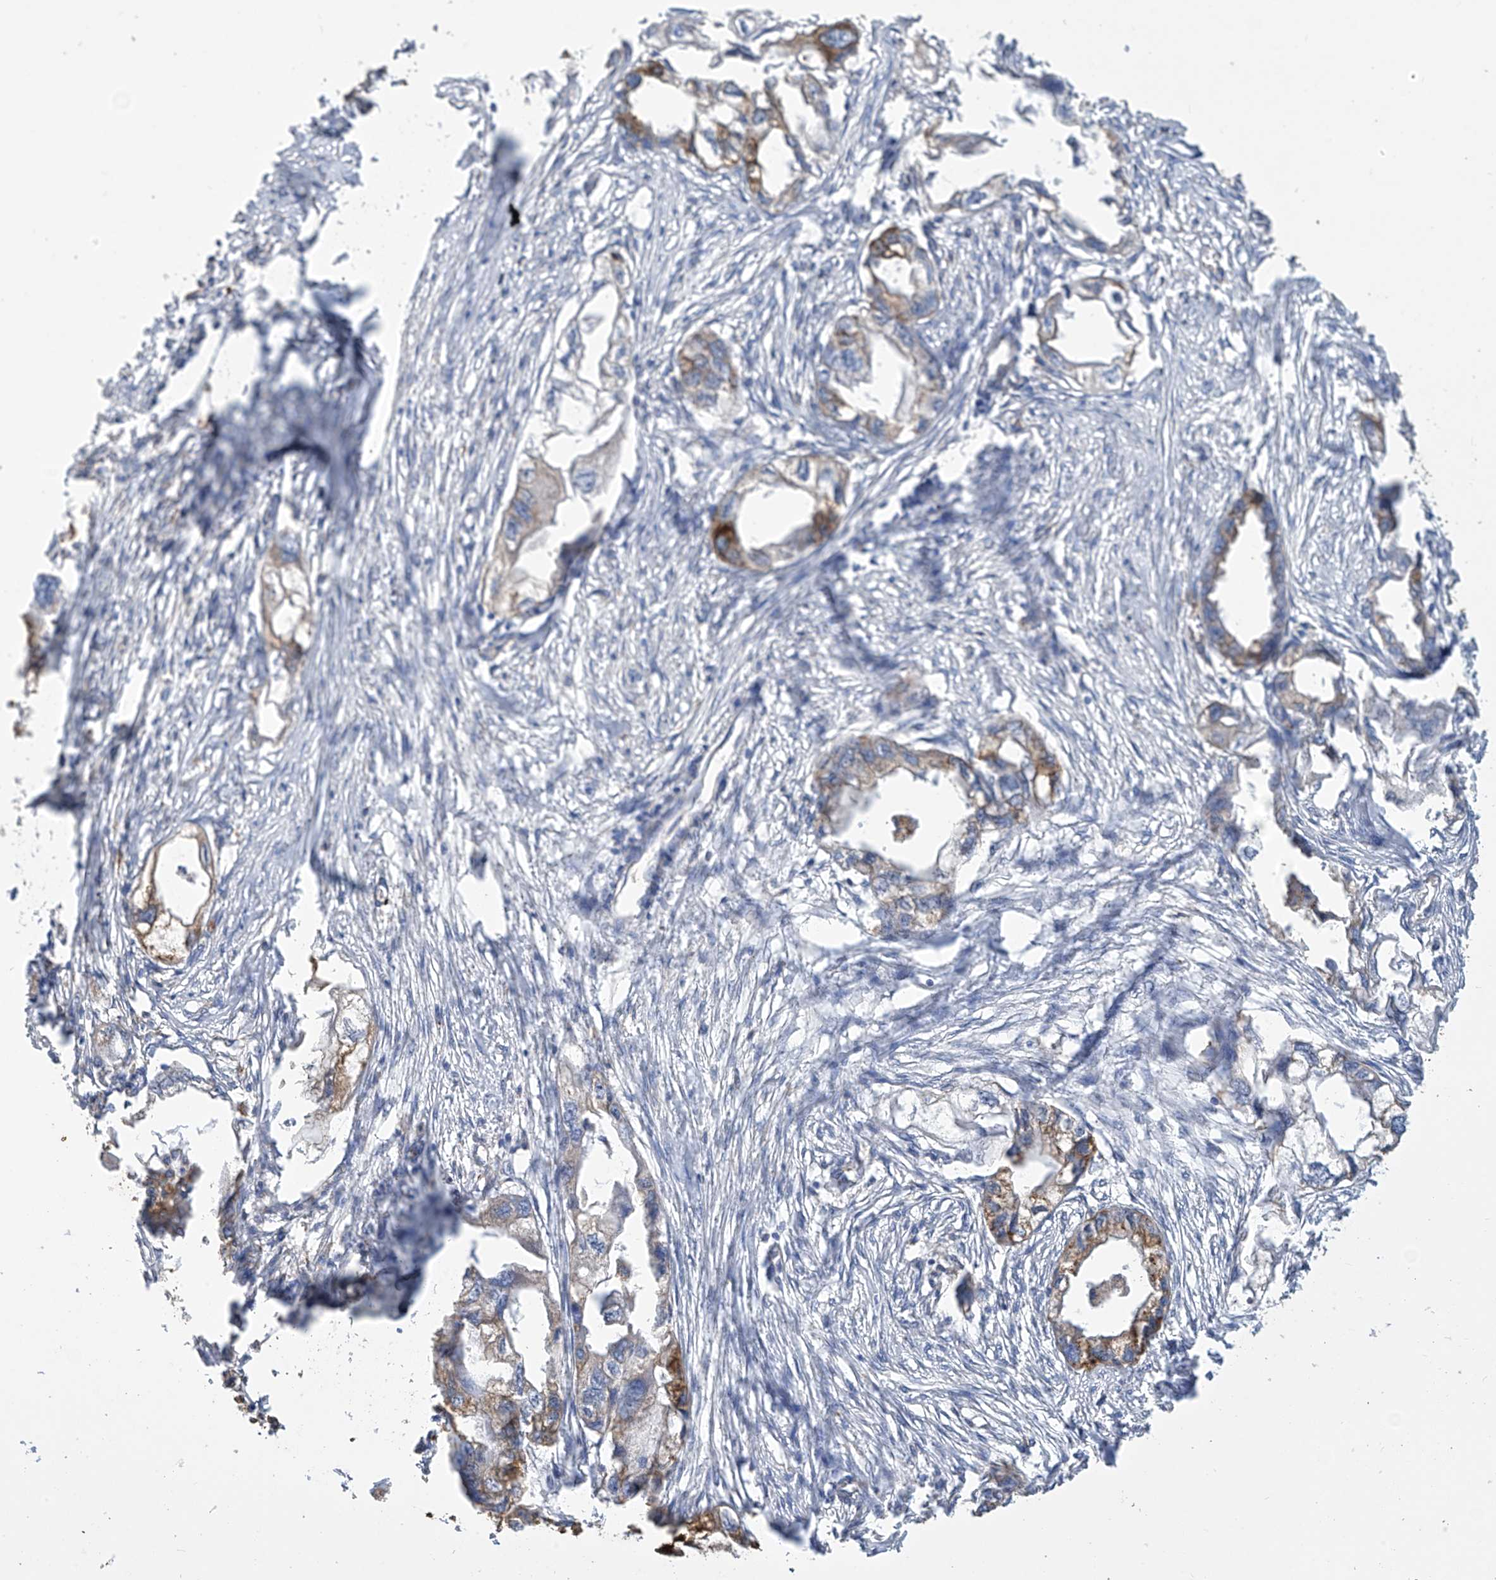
{"staining": {"intensity": "moderate", "quantity": "25%-75%", "location": "cytoplasmic/membranous"}, "tissue": "endometrial cancer", "cell_type": "Tumor cells", "image_type": "cancer", "snomed": [{"axis": "morphology", "description": "Adenocarcinoma, NOS"}, {"axis": "morphology", "description": "Adenocarcinoma, metastatic, NOS"}, {"axis": "topography", "description": "Adipose tissue"}, {"axis": "topography", "description": "Endometrium"}], "caption": "Tumor cells demonstrate moderate cytoplasmic/membranous positivity in approximately 25%-75% of cells in endometrial cancer (metastatic adenocarcinoma).", "gene": "OGT", "patient": {"sex": "female", "age": 67}}